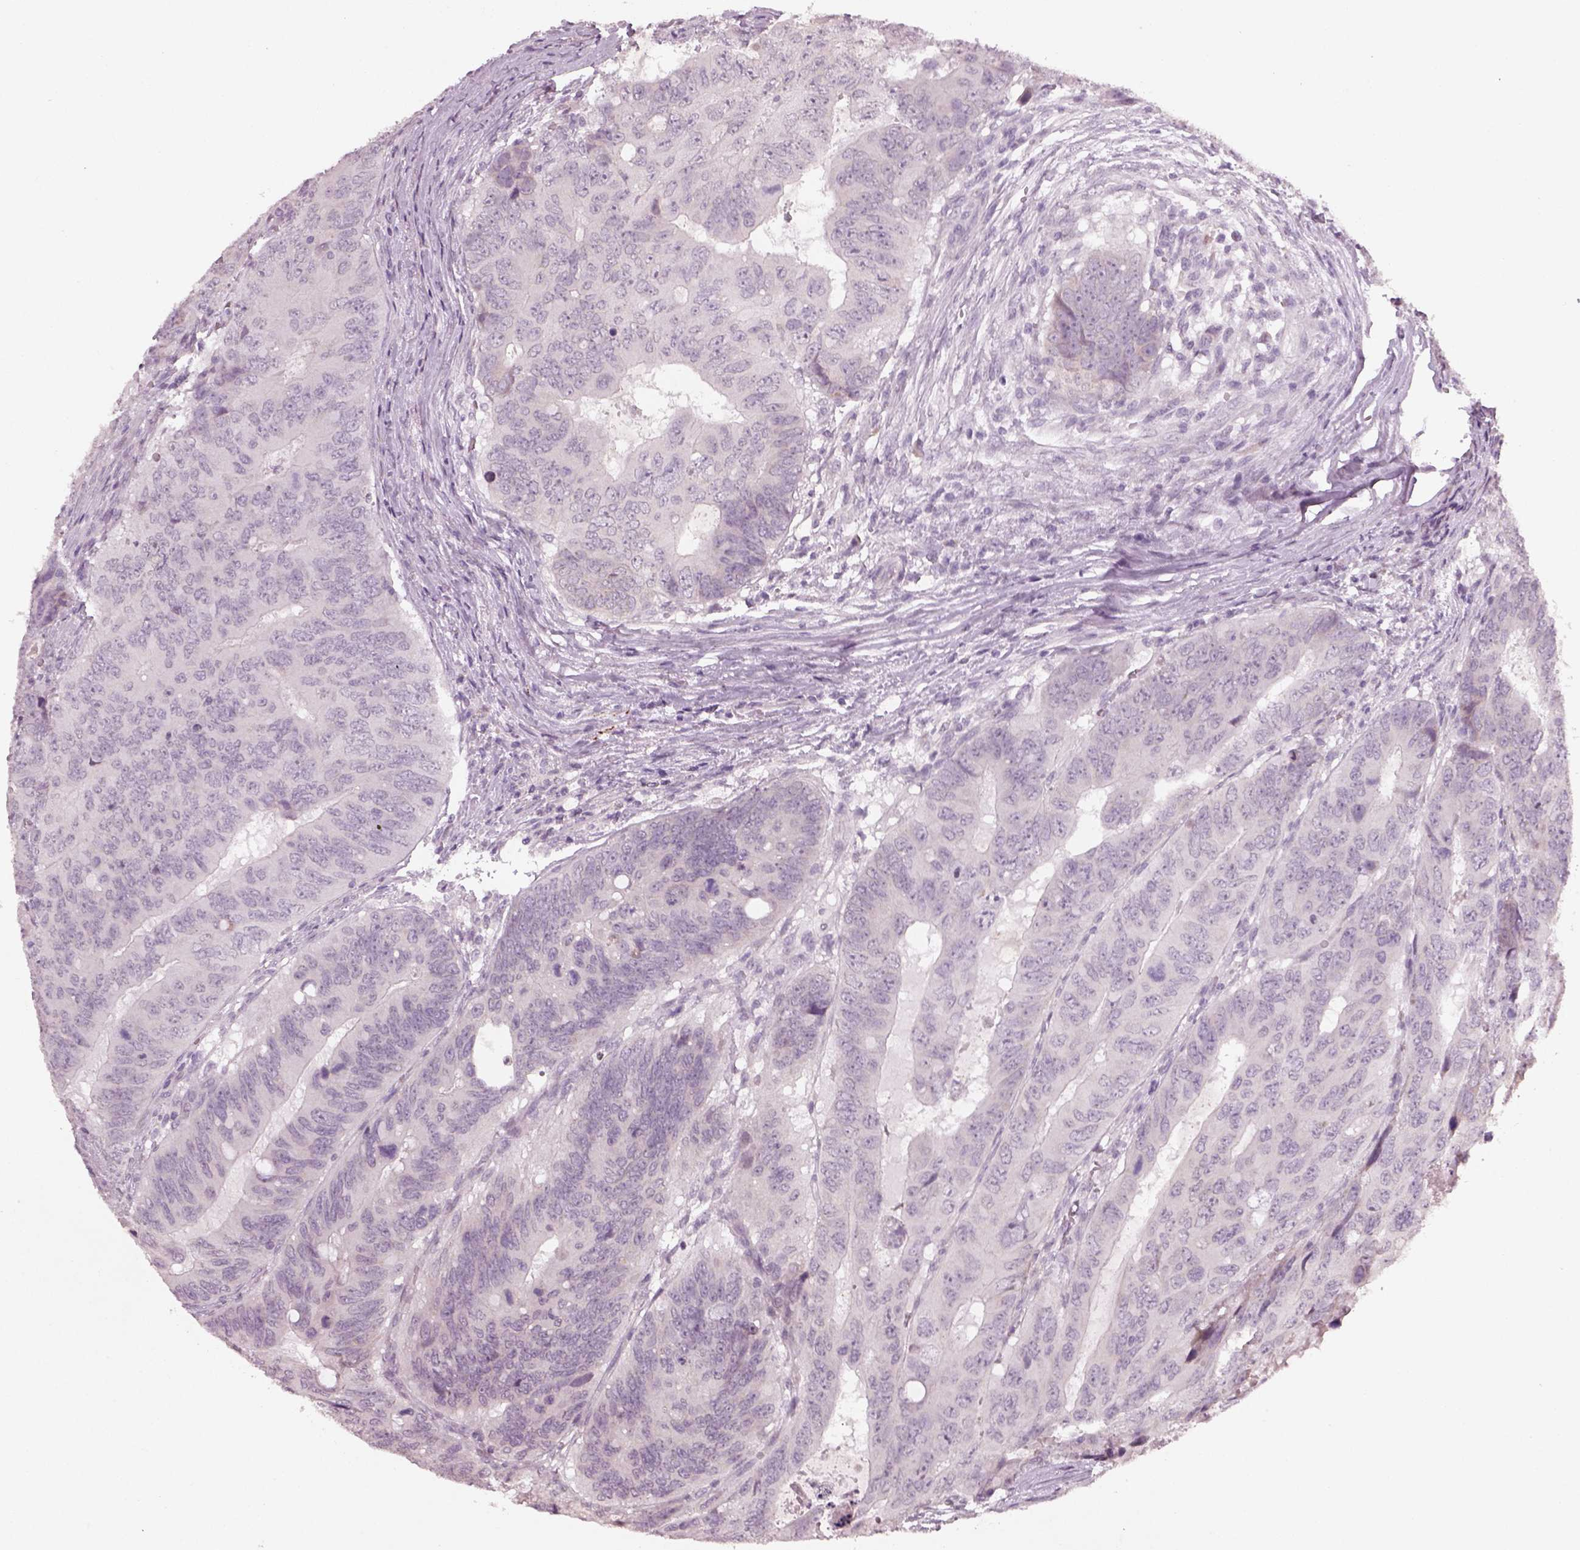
{"staining": {"intensity": "negative", "quantity": "none", "location": "none"}, "tissue": "colorectal cancer", "cell_type": "Tumor cells", "image_type": "cancer", "snomed": [{"axis": "morphology", "description": "Adenocarcinoma, NOS"}, {"axis": "topography", "description": "Colon"}], "caption": "A high-resolution image shows immunohistochemistry staining of adenocarcinoma (colorectal), which demonstrates no significant expression in tumor cells. (Brightfield microscopy of DAB immunohistochemistry (IHC) at high magnification).", "gene": "PENK", "patient": {"sex": "male", "age": 79}}